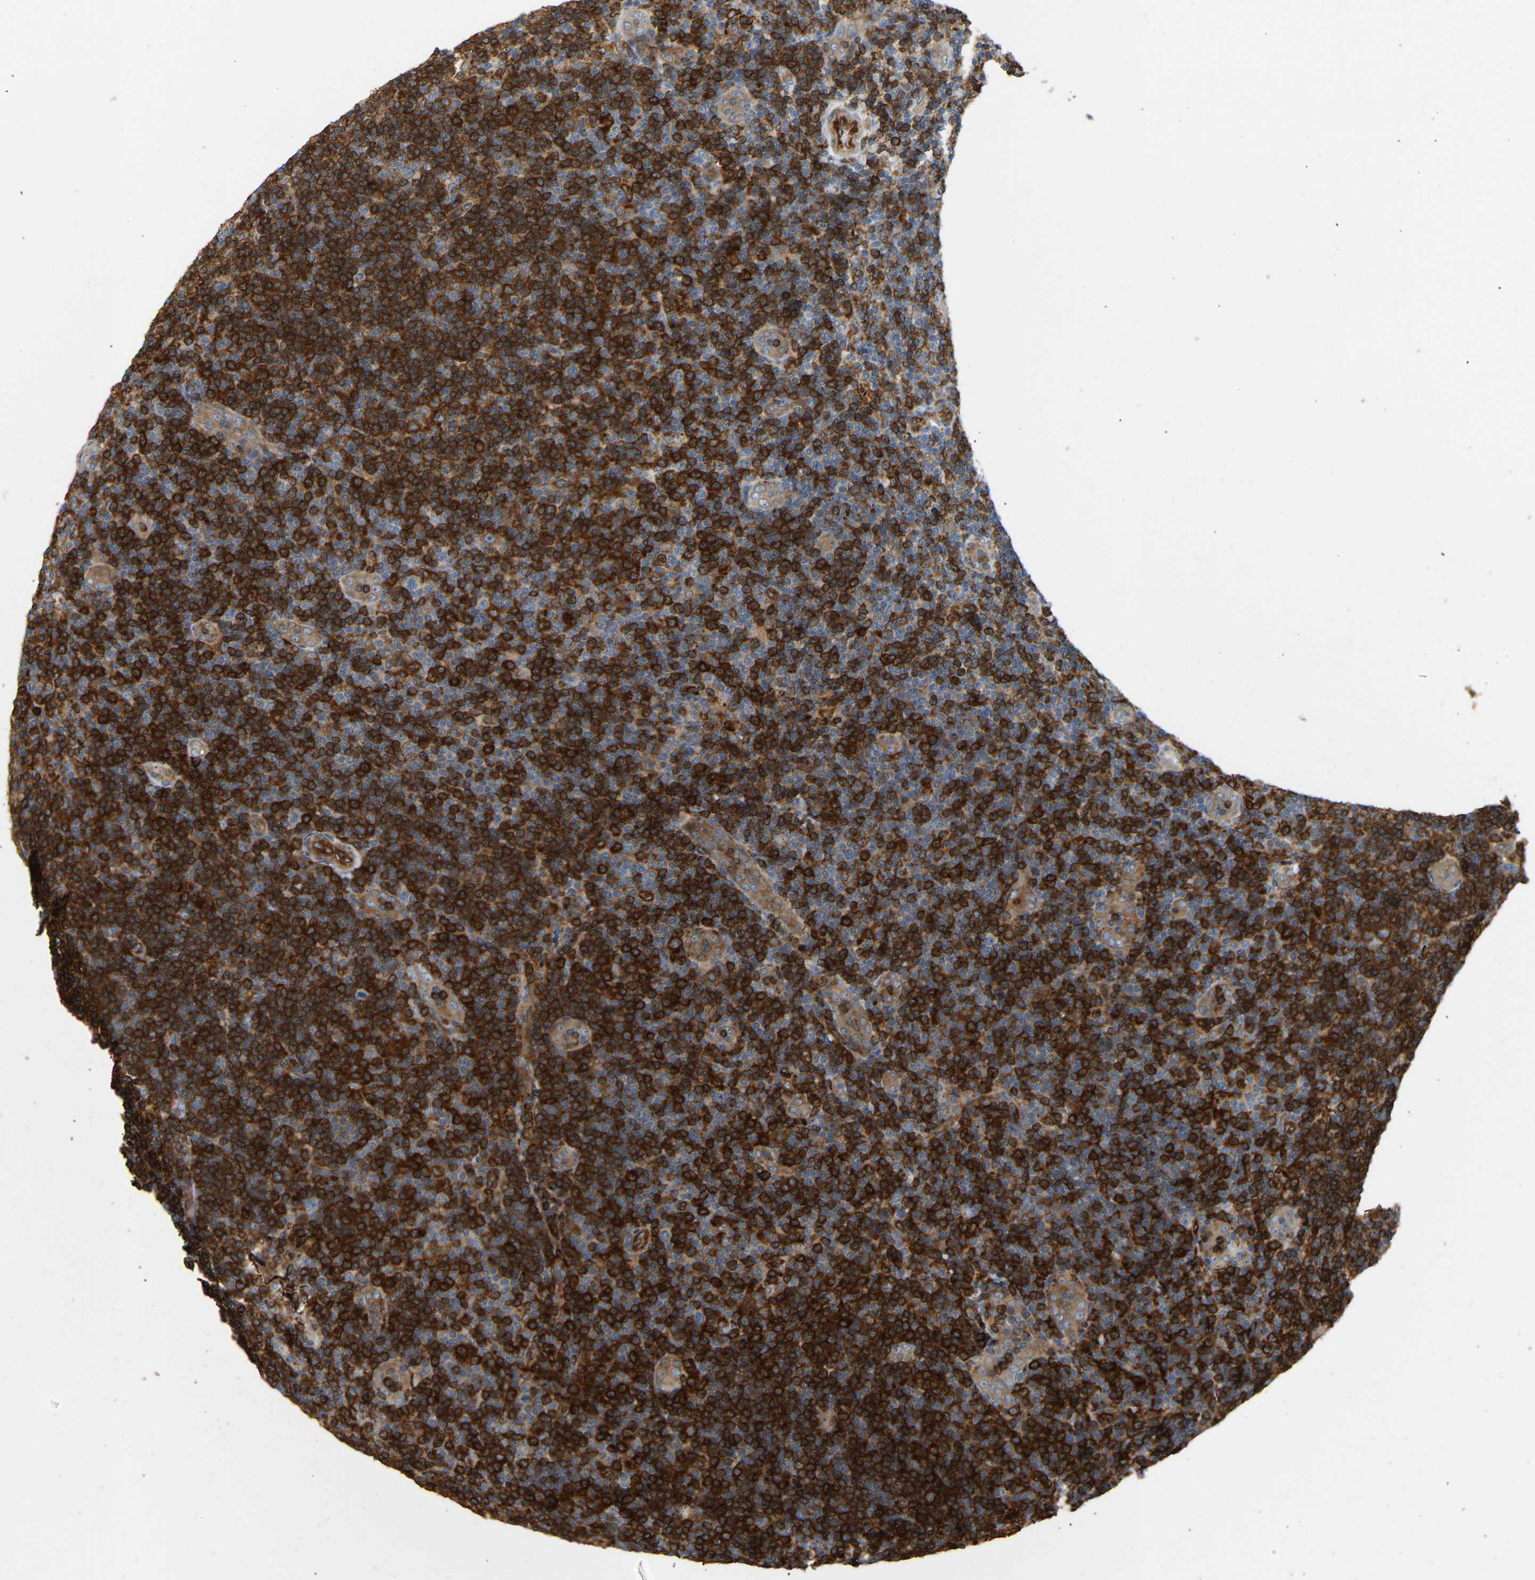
{"staining": {"intensity": "strong", "quantity": ">75%", "location": "cytoplasmic/membranous"}, "tissue": "lymphoma", "cell_type": "Tumor cells", "image_type": "cancer", "snomed": [{"axis": "morphology", "description": "Malignant lymphoma, non-Hodgkin's type, Low grade"}, {"axis": "topography", "description": "Lymph node"}], "caption": "Malignant lymphoma, non-Hodgkin's type (low-grade) stained for a protein displays strong cytoplasmic/membranous positivity in tumor cells. (DAB = brown stain, brightfield microscopy at high magnification).", "gene": "PLCG2", "patient": {"sex": "male", "age": 83}}